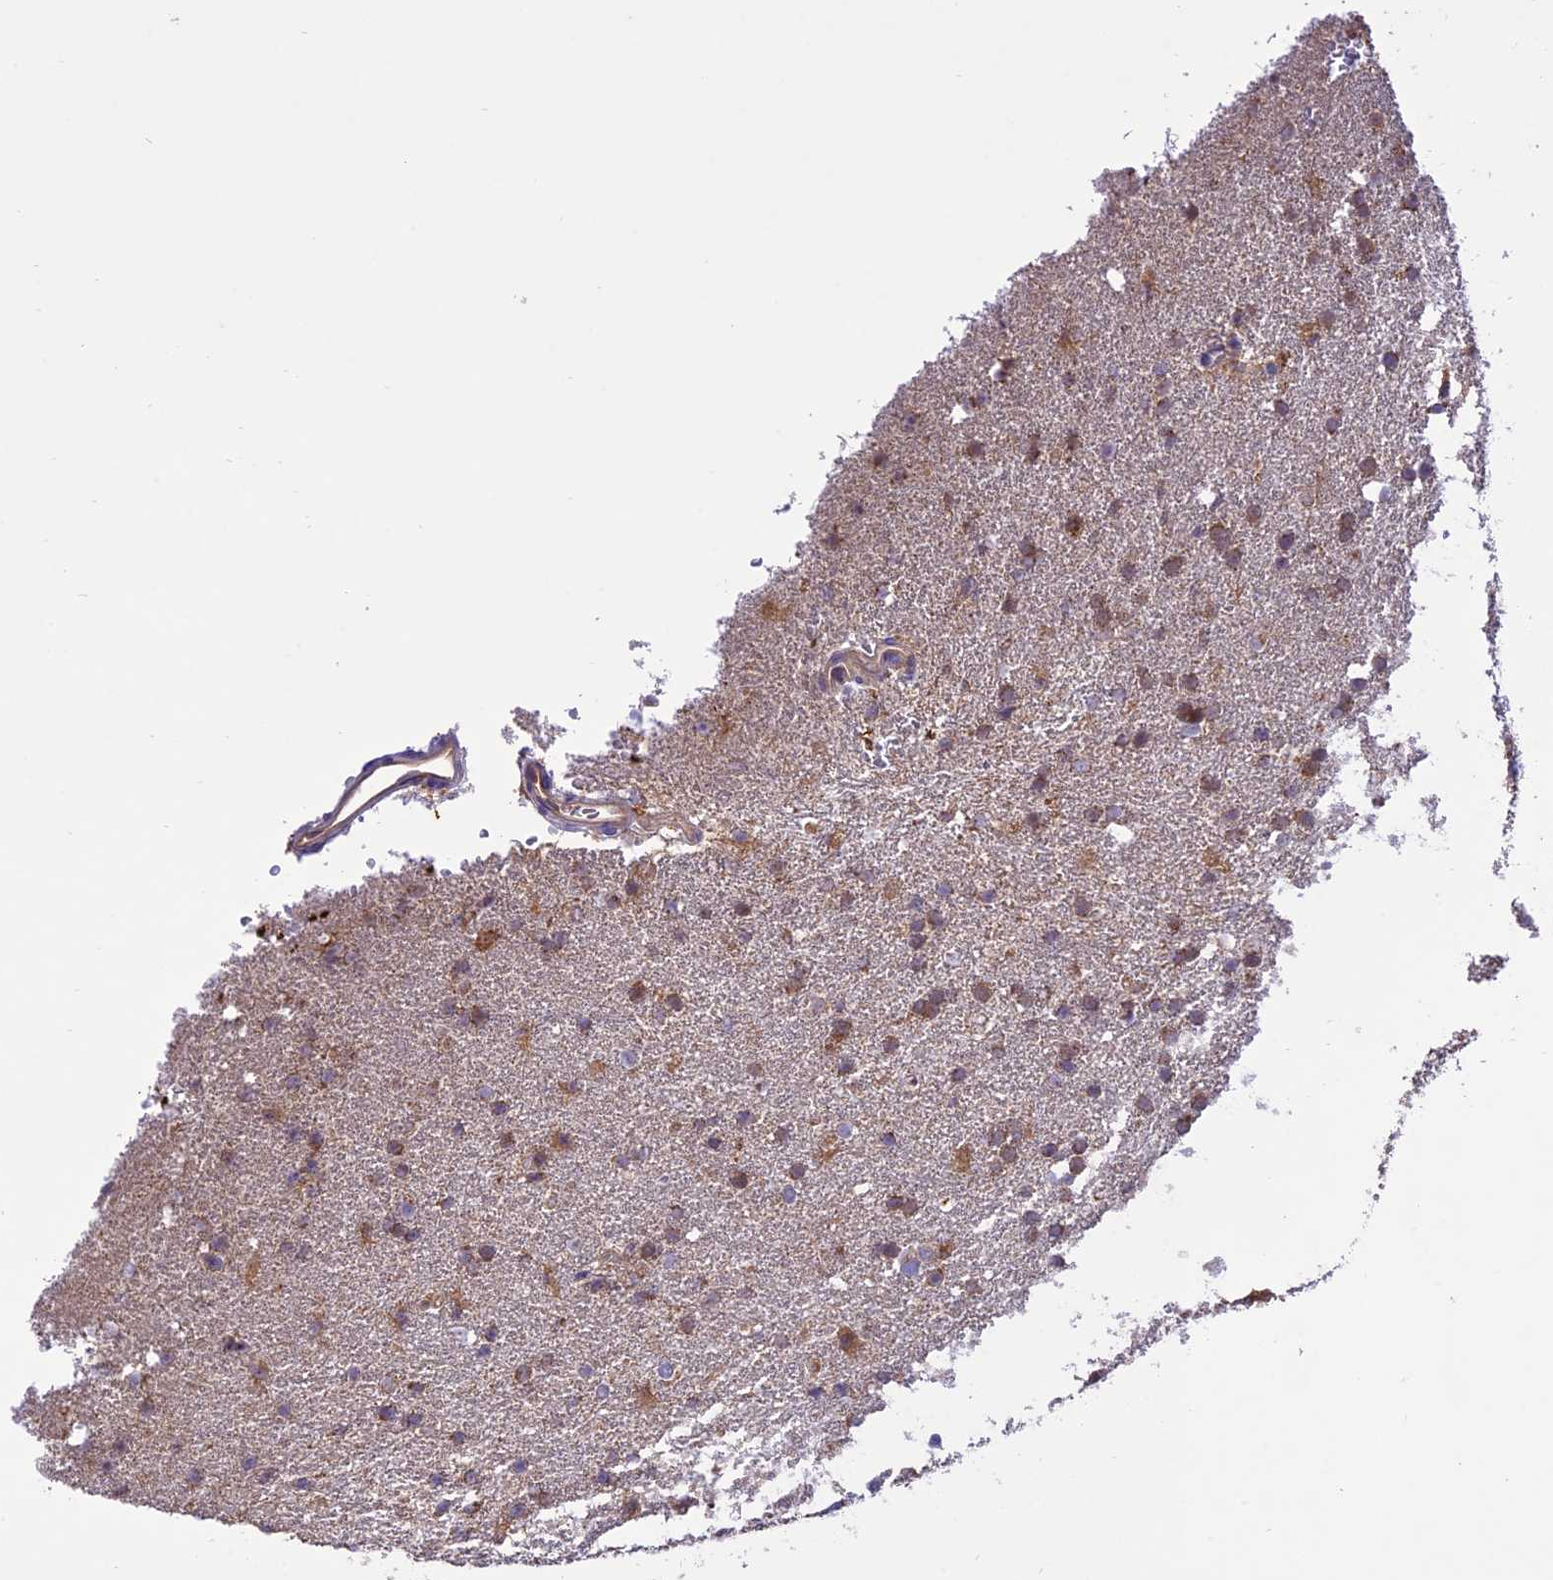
{"staining": {"intensity": "moderate", "quantity": ">75%", "location": "cytoplasmic/membranous"}, "tissue": "glioma", "cell_type": "Tumor cells", "image_type": "cancer", "snomed": [{"axis": "morphology", "description": "Glioma, malignant, High grade"}, {"axis": "topography", "description": "Brain"}], "caption": "Glioma was stained to show a protein in brown. There is medium levels of moderate cytoplasmic/membranous expression in approximately >75% of tumor cells.", "gene": "NDUFAF1", "patient": {"sex": "male", "age": 72}}